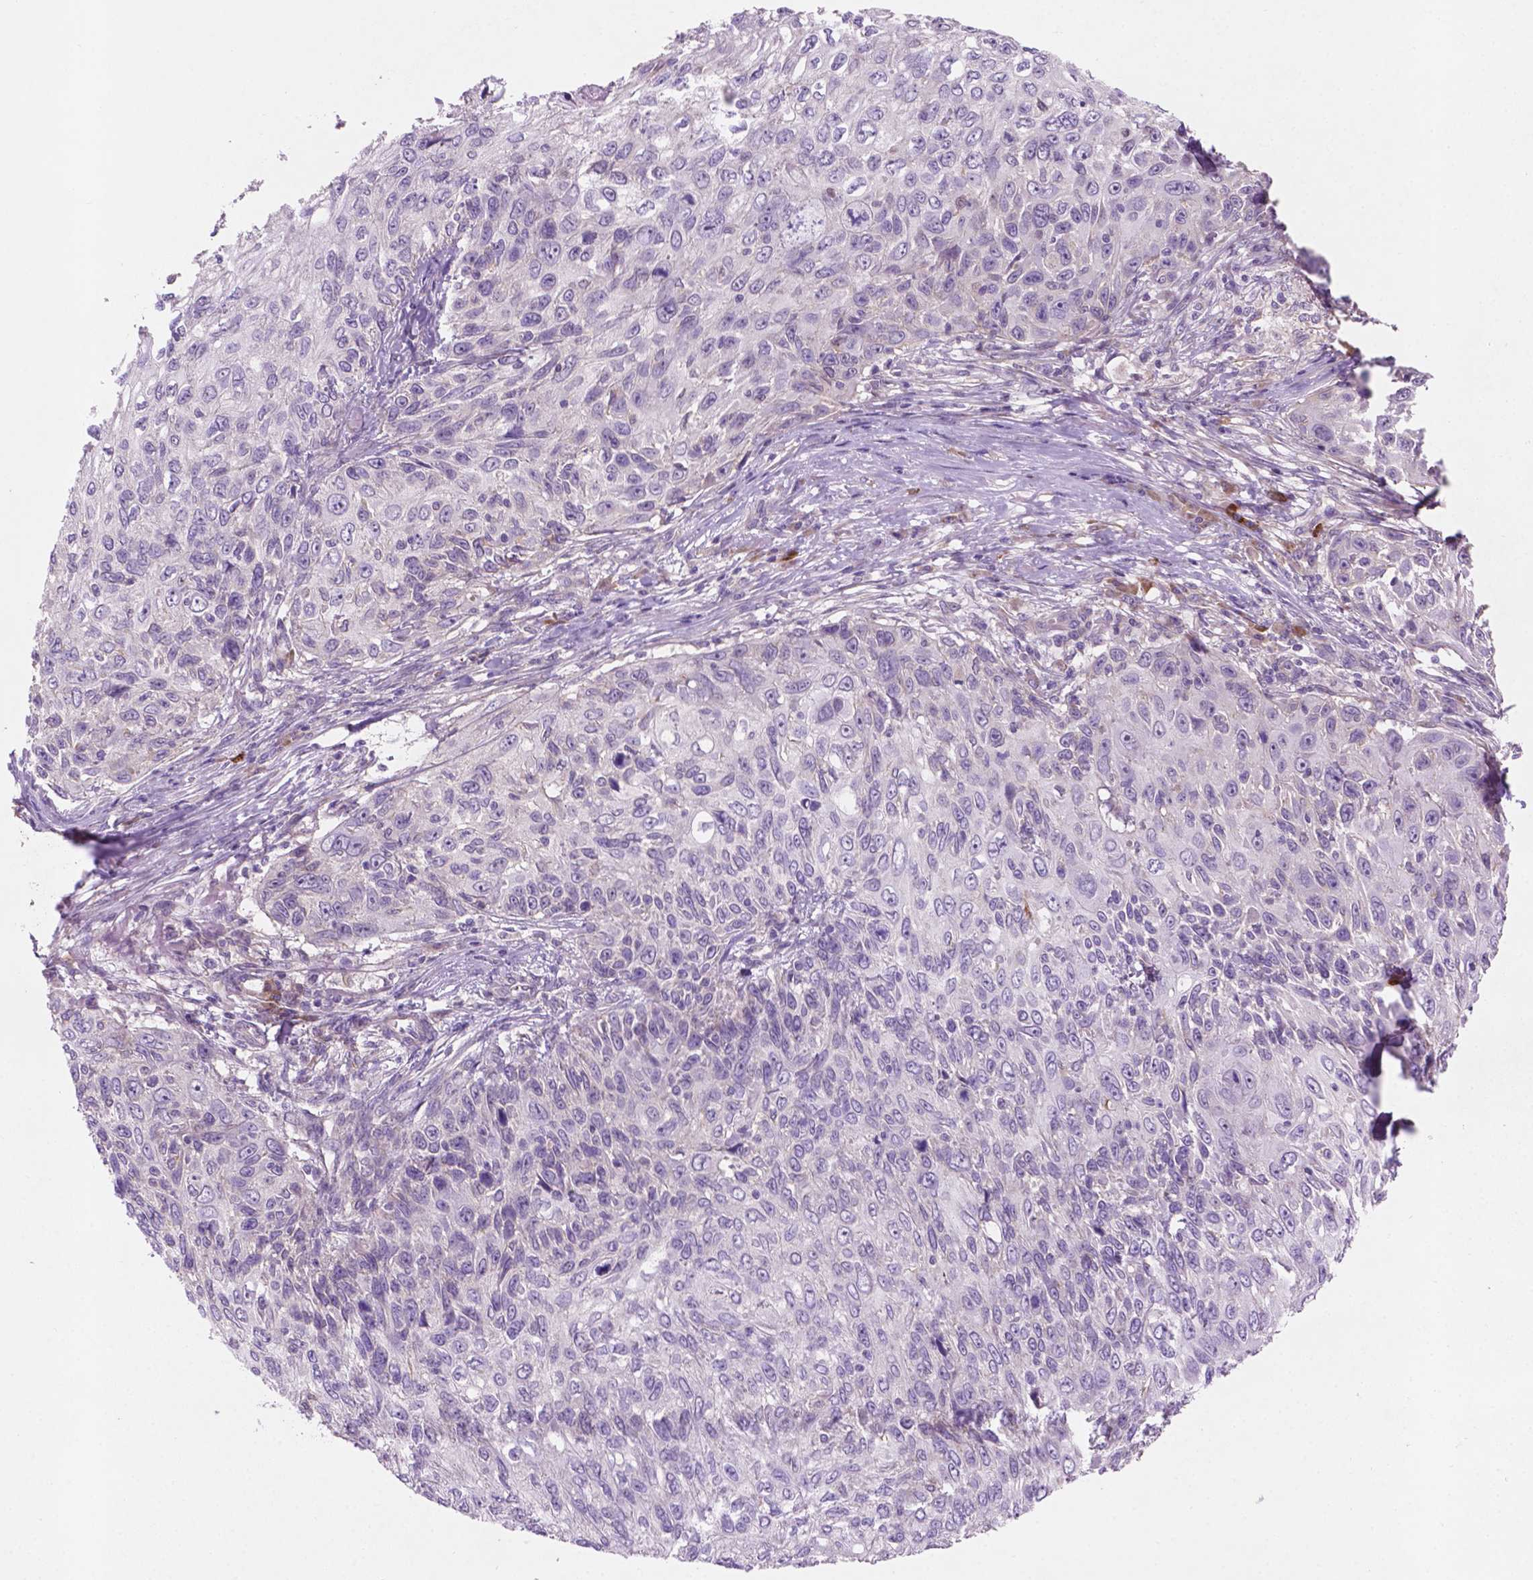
{"staining": {"intensity": "negative", "quantity": "none", "location": "none"}, "tissue": "skin cancer", "cell_type": "Tumor cells", "image_type": "cancer", "snomed": [{"axis": "morphology", "description": "Squamous cell carcinoma, NOS"}, {"axis": "topography", "description": "Skin"}], "caption": "The histopathology image exhibits no staining of tumor cells in skin cancer (squamous cell carcinoma).", "gene": "LRP1B", "patient": {"sex": "male", "age": 92}}